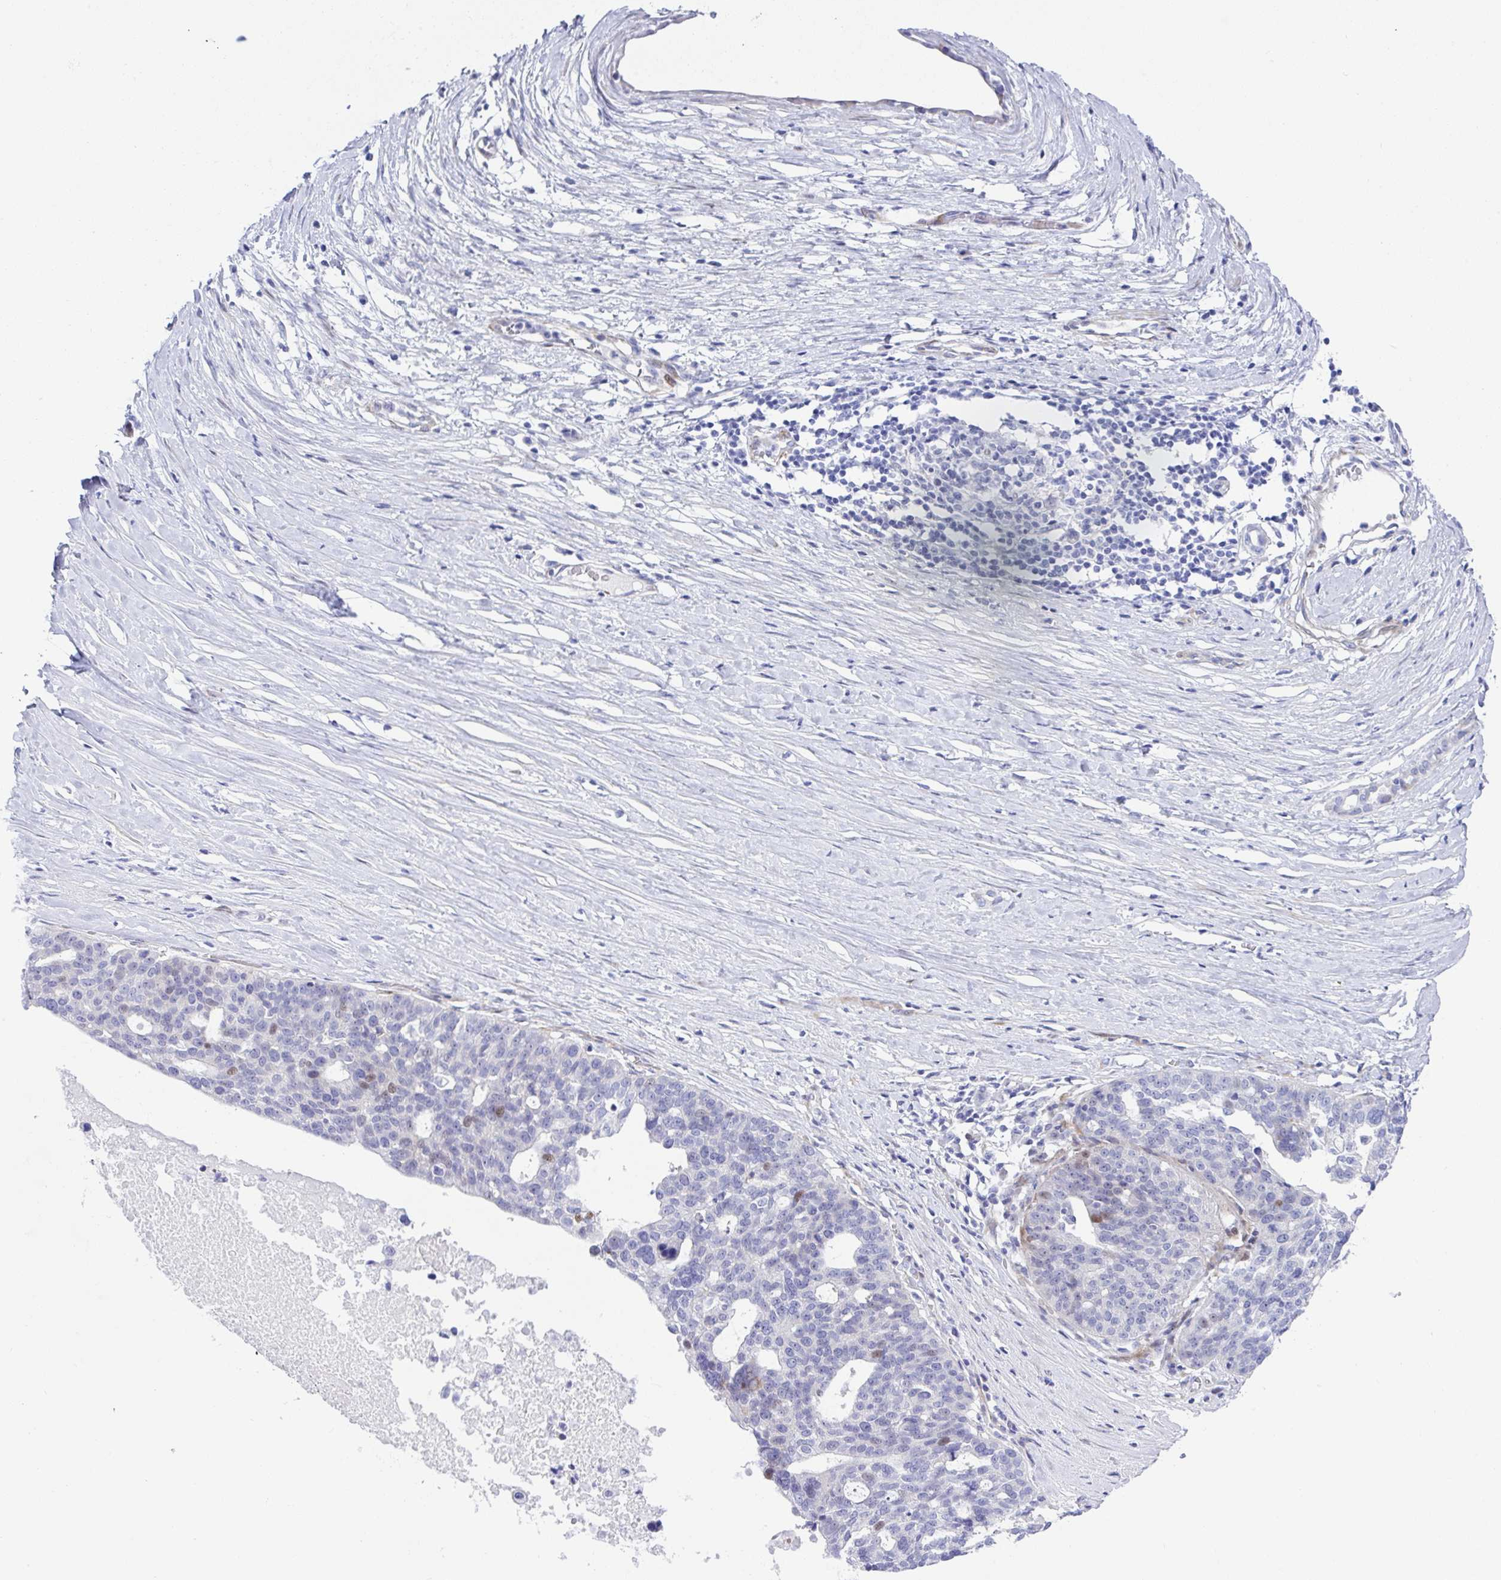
{"staining": {"intensity": "negative", "quantity": "none", "location": "none"}, "tissue": "ovarian cancer", "cell_type": "Tumor cells", "image_type": "cancer", "snomed": [{"axis": "morphology", "description": "Cystadenocarcinoma, serous, NOS"}, {"axis": "topography", "description": "Ovary"}], "caption": "Ovarian serous cystadenocarcinoma was stained to show a protein in brown. There is no significant positivity in tumor cells.", "gene": "ZNF713", "patient": {"sex": "female", "age": 59}}